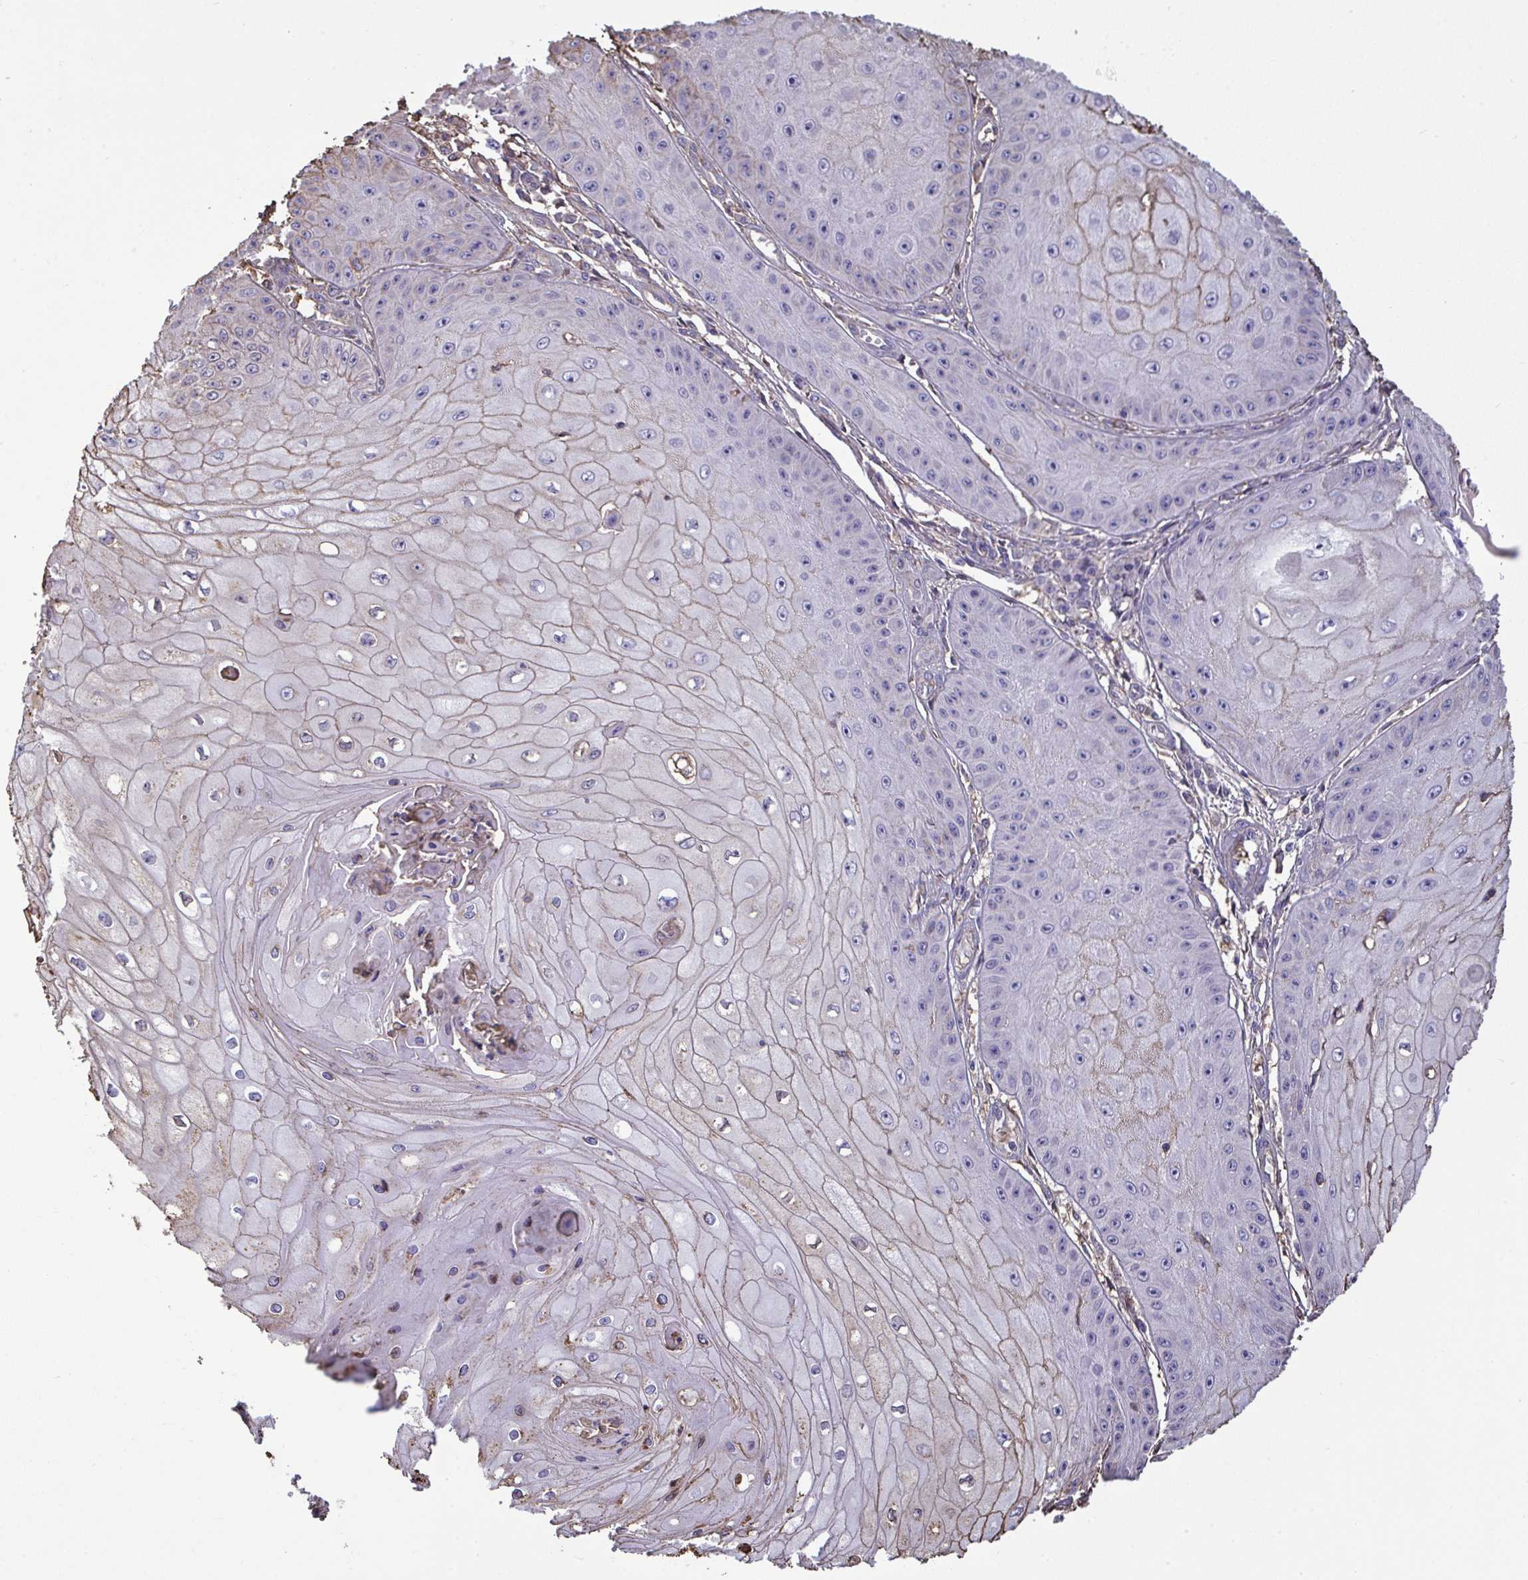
{"staining": {"intensity": "weak", "quantity": "<25%", "location": "cytoplasmic/membranous"}, "tissue": "skin cancer", "cell_type": "Tumor cells", "image_type": "cancer", "snomed": [{"axis": "morphology", "description": "Squamous cell carcinoma, NOS"}, {"axis": "topography", "description": "Skin"}], "caption": "The micrograph displays no significant positivity in tumor cells of skin cancer (squamous cell carcinoma).", "gene": "ANXA5", "patient": {"sex": "male", "age": 70}}